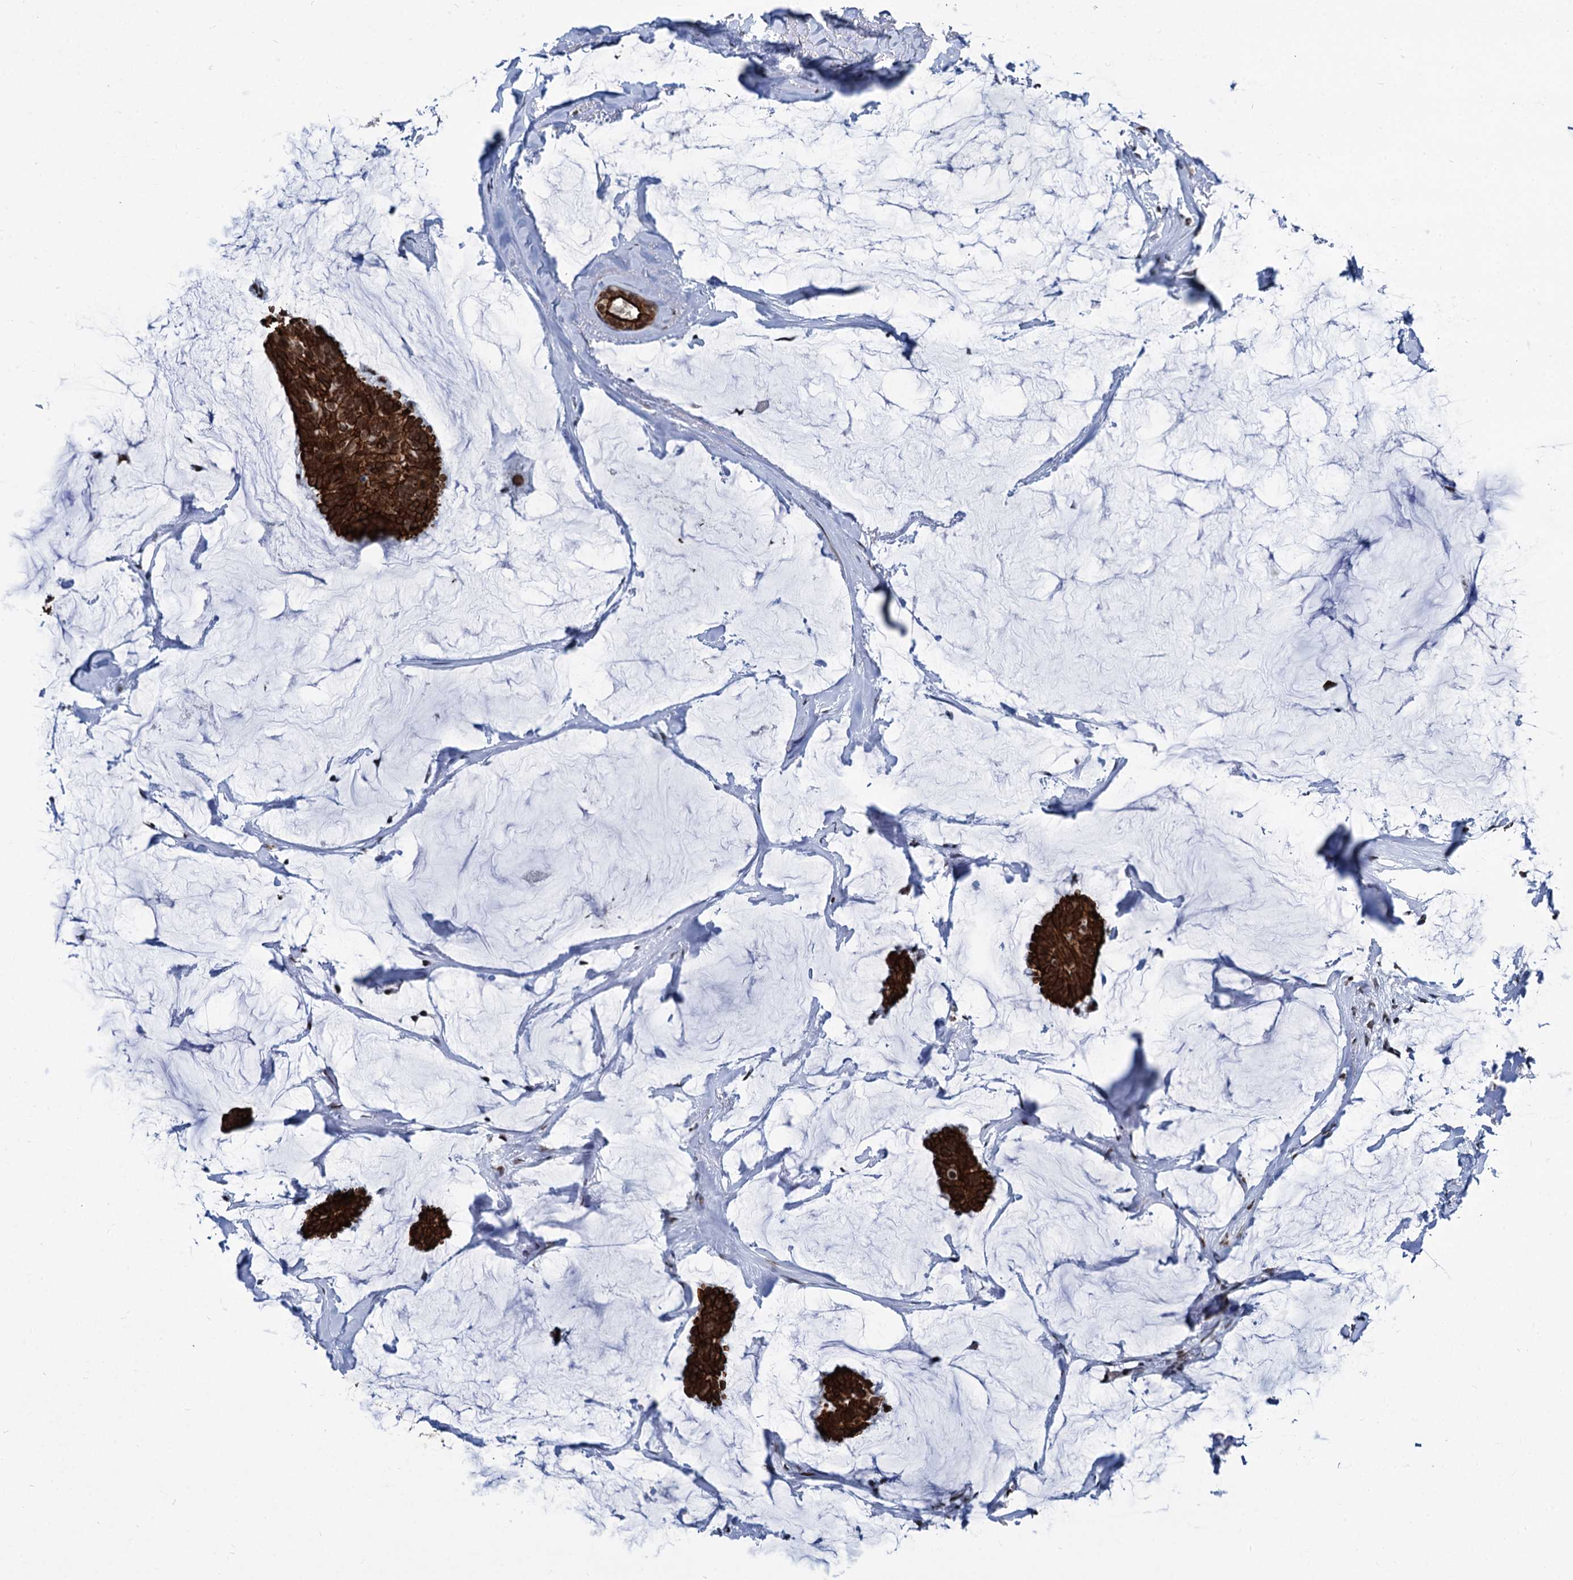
{"staining": {"intensity": "strong", "quantity": ">75%", "location": "cytoplasmic/membranous,nuclear"}, "tissue": "breast cancer", "cell_type": "Tumor cells", "image_type": "cancer", "snomed": [{"axis": "morphology", "description": "Duct carcinoma"}, {"axis": "topography", "description": "Breast"}], "caption": "Strong cytoplasmic/membranous and nuclear positivity for a protein is appreciated in approximately >75% of tumor cells of invasive ductal carcinoma (breast) using IHC.", "gene": "DDX23", "patient": {"sex": "female", "age": 93}}